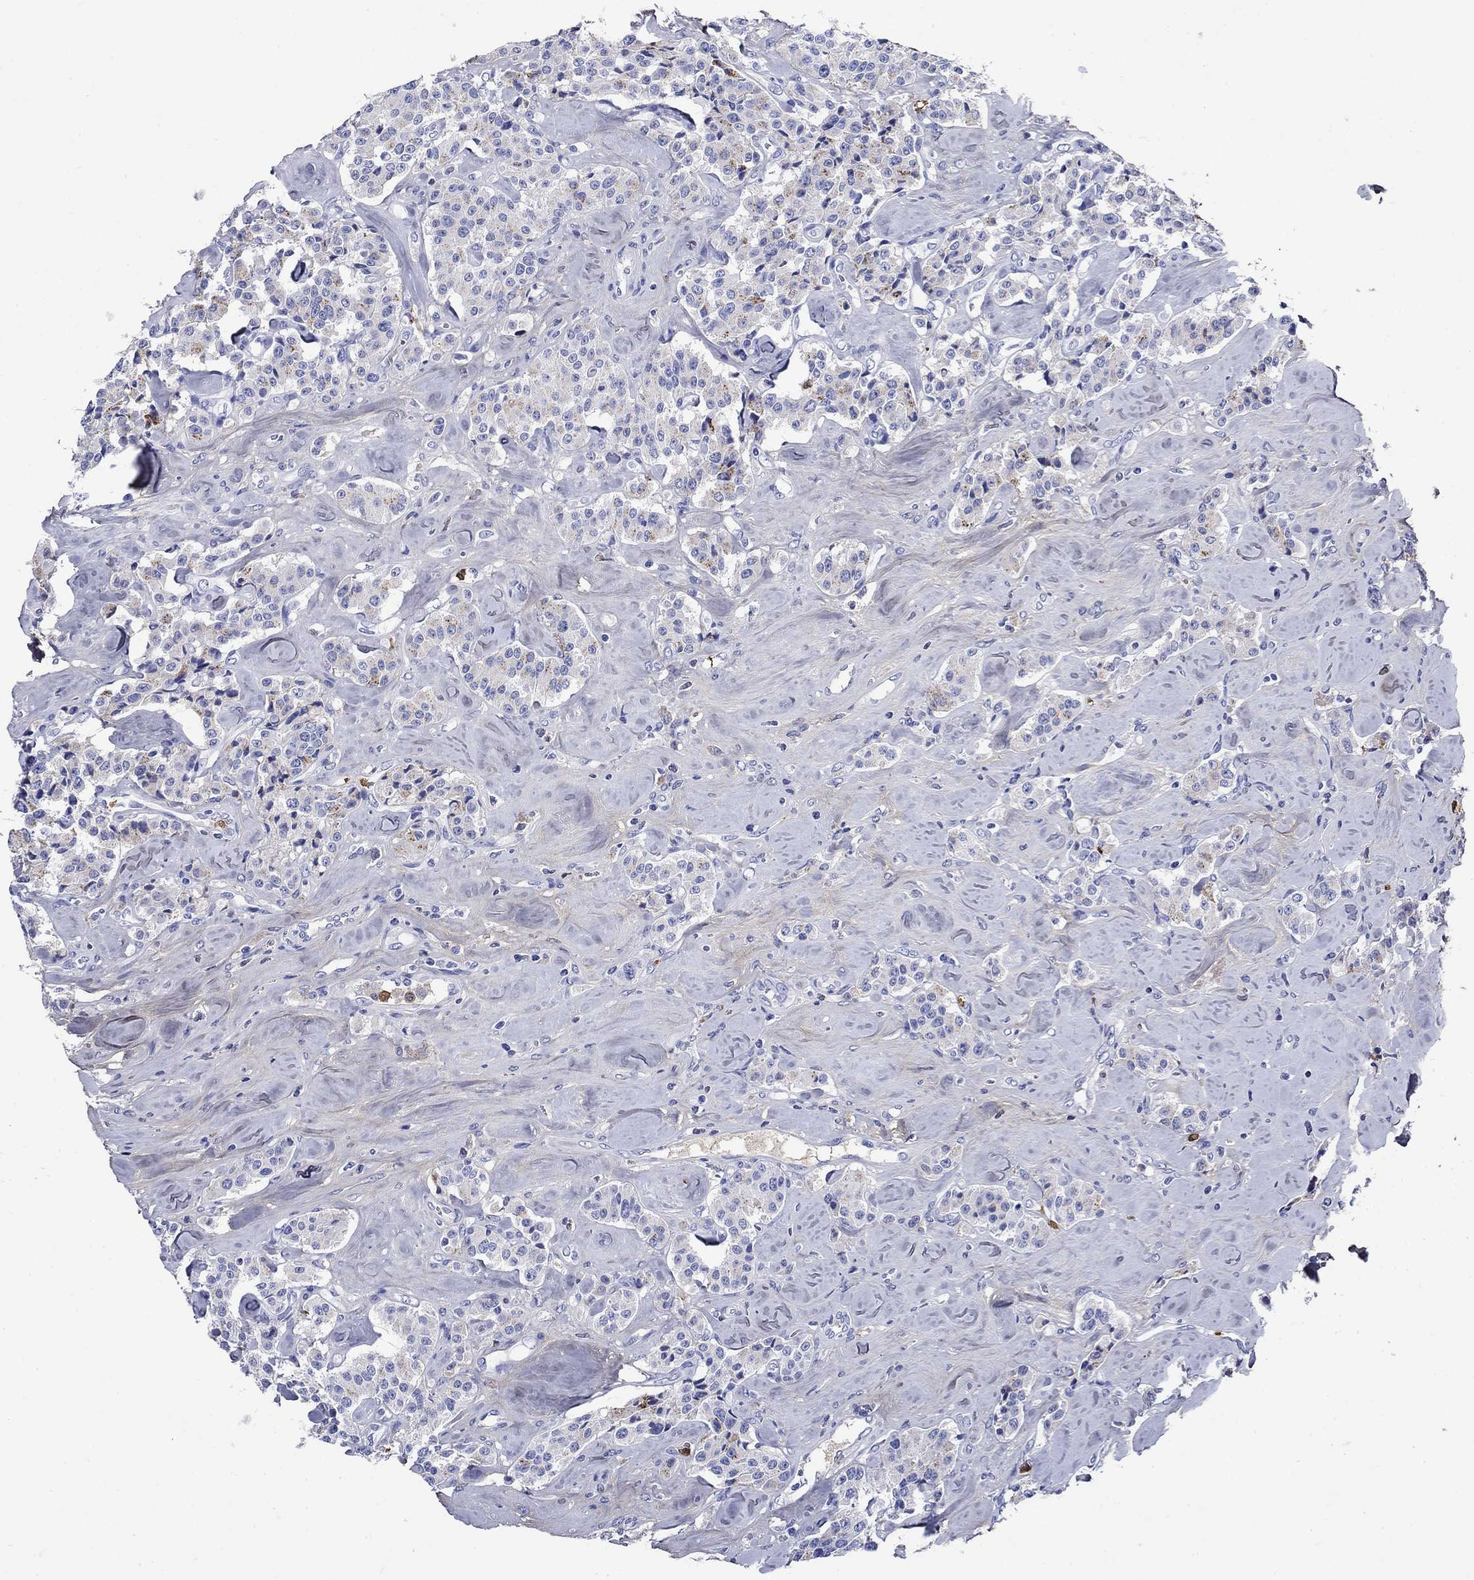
{"staining": {"intensity": "negative", "quantity": "none", "location": "none"}, "tissue": "carcinoid", "cell_type": "Tumor cells", "image_type": "cancer", "snomed": [{"axis": "morphology", "description": "Carcinoid, malignant, NOS"}, {"axis": "topography", "description": "Pancreas"}], "caption": "DAB (3,3'-diaminobenzidine) immunohistochemical staining of malignant carcinoid exhibits no significant expression in tumor cells.", "gene": "TFR2", "patient": {"sex": "male", "age": 41}}